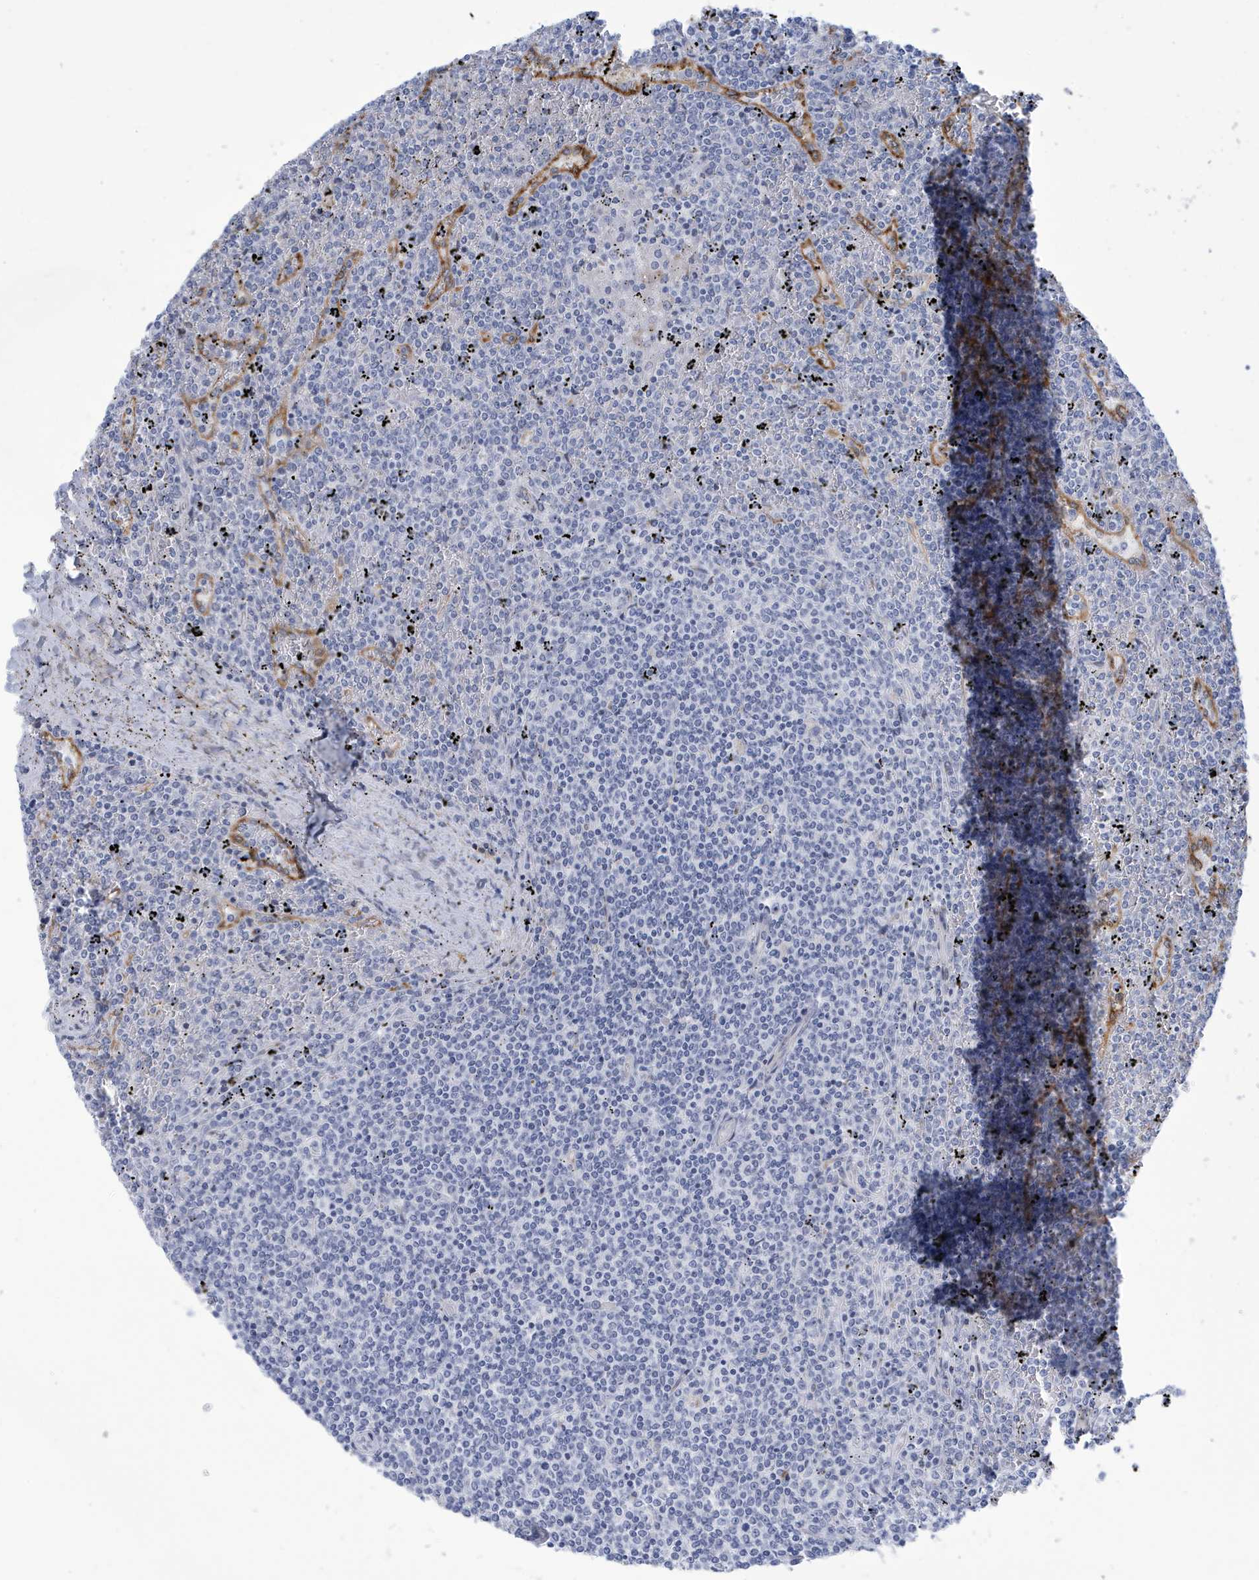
{"staining": {"intensity": "negative", "quantity": "none", "location": "none"}, "tissue": "lymphoma", "cell_type": "Tumor cells", "image_type": "cancer", "snomed": [{"axis": "morphology", "description": "Malignant lymphoma, non-Hodgkin's type, Low grade"}, {"axis": "topography", "description": "Spleen"}], "caption": "Histopathology image shows no protein staining in tumor cells of malignant lymphoma, non-Hodgkin's type (low-grade) tissue. (Brightfield microscopy of DAB immunohistochemistry at high magnification).", "gene": "SEMA3F", "patient": {"sex": "female", "age": 19}}